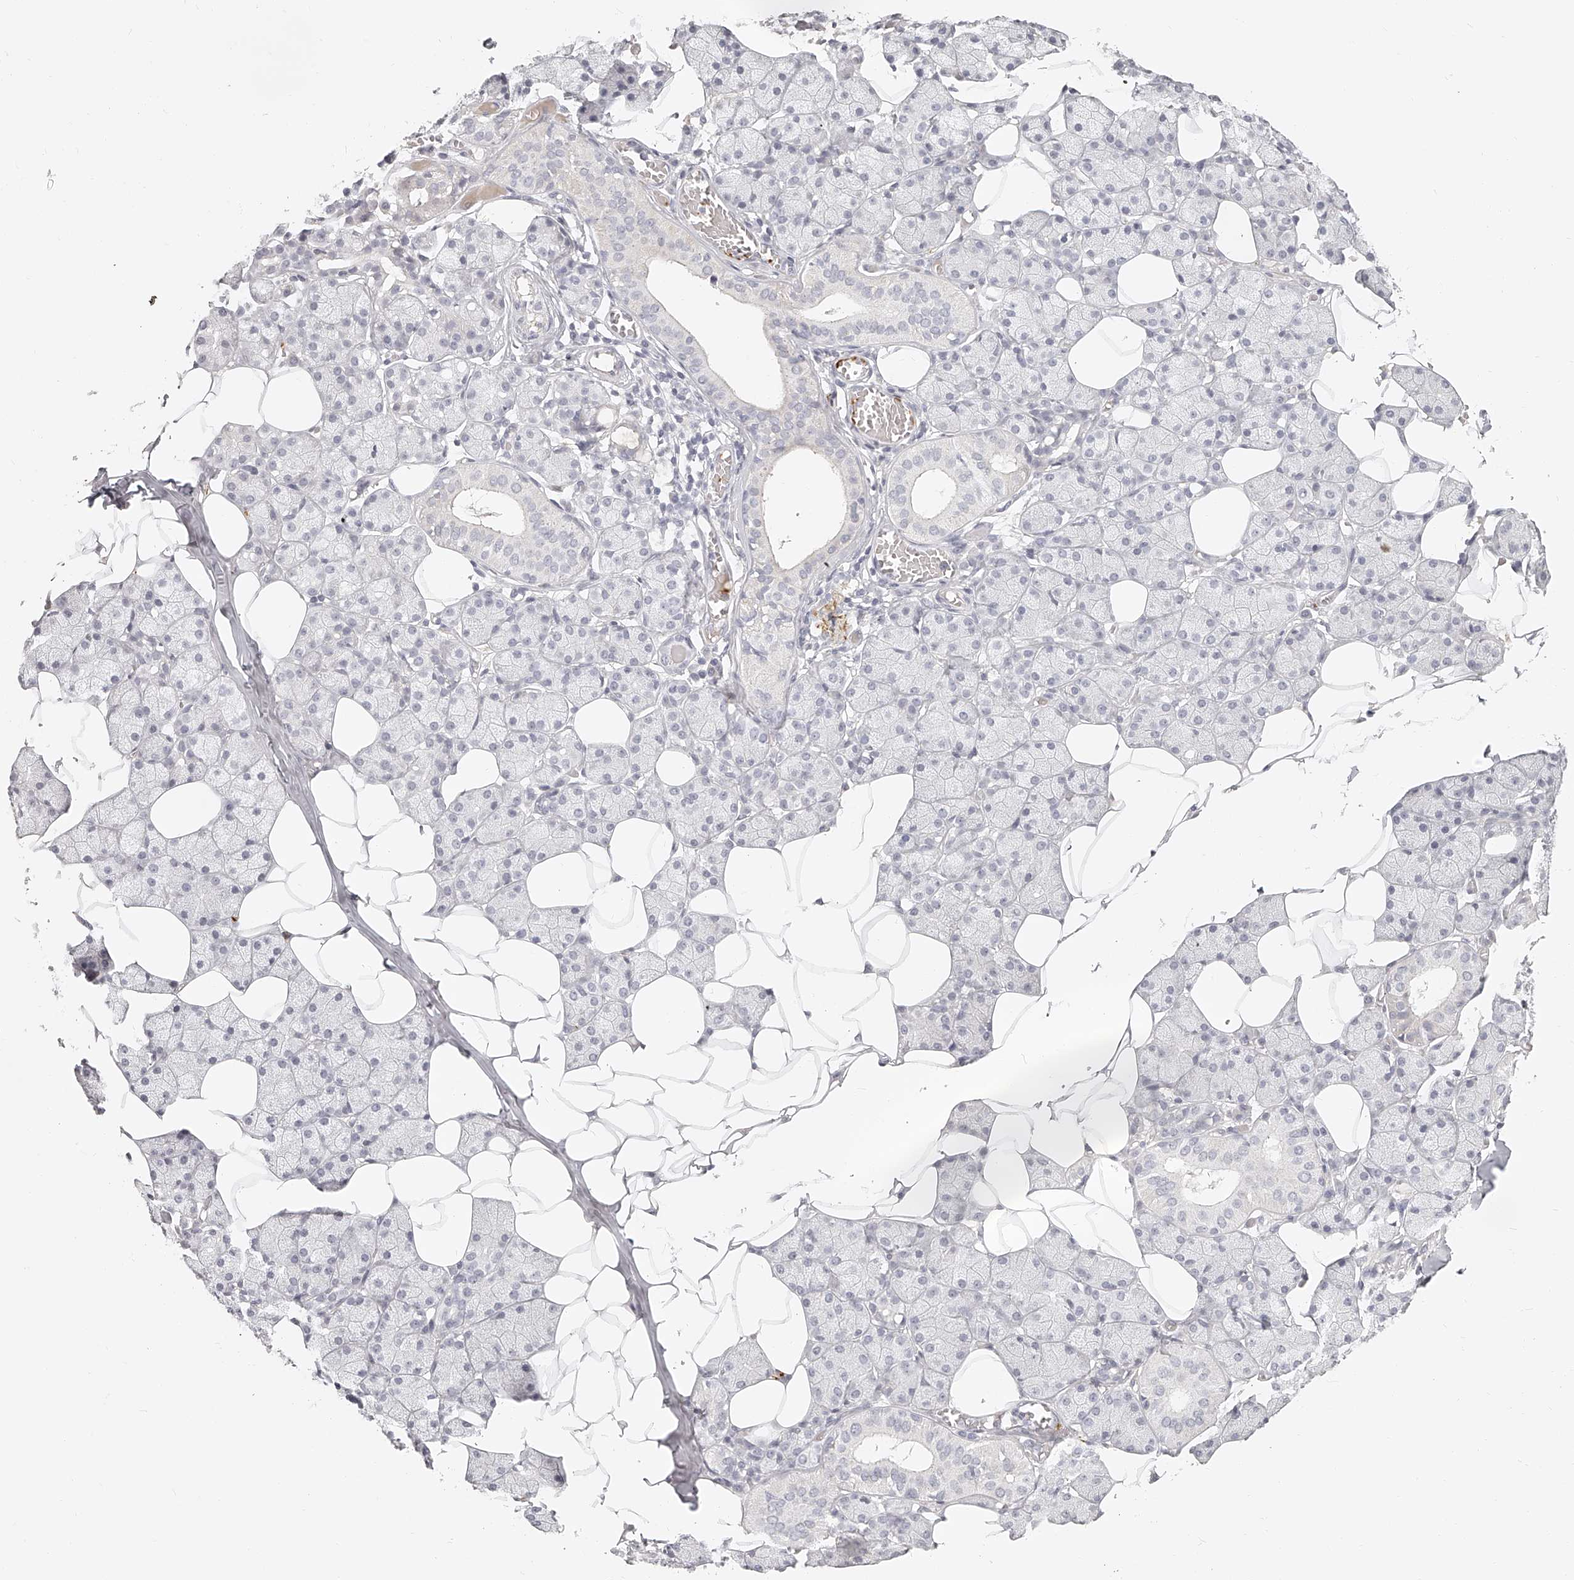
{"staining": {"intensity": "negative", "quantity": "none", "location": "none"}, "tissue": "salivary gland", "cell_type": "Glandular cells", "image_type": "normal", "snomed": [{"axis": "morphology", "description": "Normal tissue, NOS"}, {"axis": "topography", "description": "Salivary gland"}], "caption": "High magnification brightfield microscopy of normal salivary gland stained with DAB (brown) and counterstained with hematoxylin (blue): glandular cells show no significant staining. (DAB immunohistochemistry (IHC) visualized using brightfield microscopy, high magnification).", "gene": "ITGB3", "patient": {"sex": "female", "age": 33}}